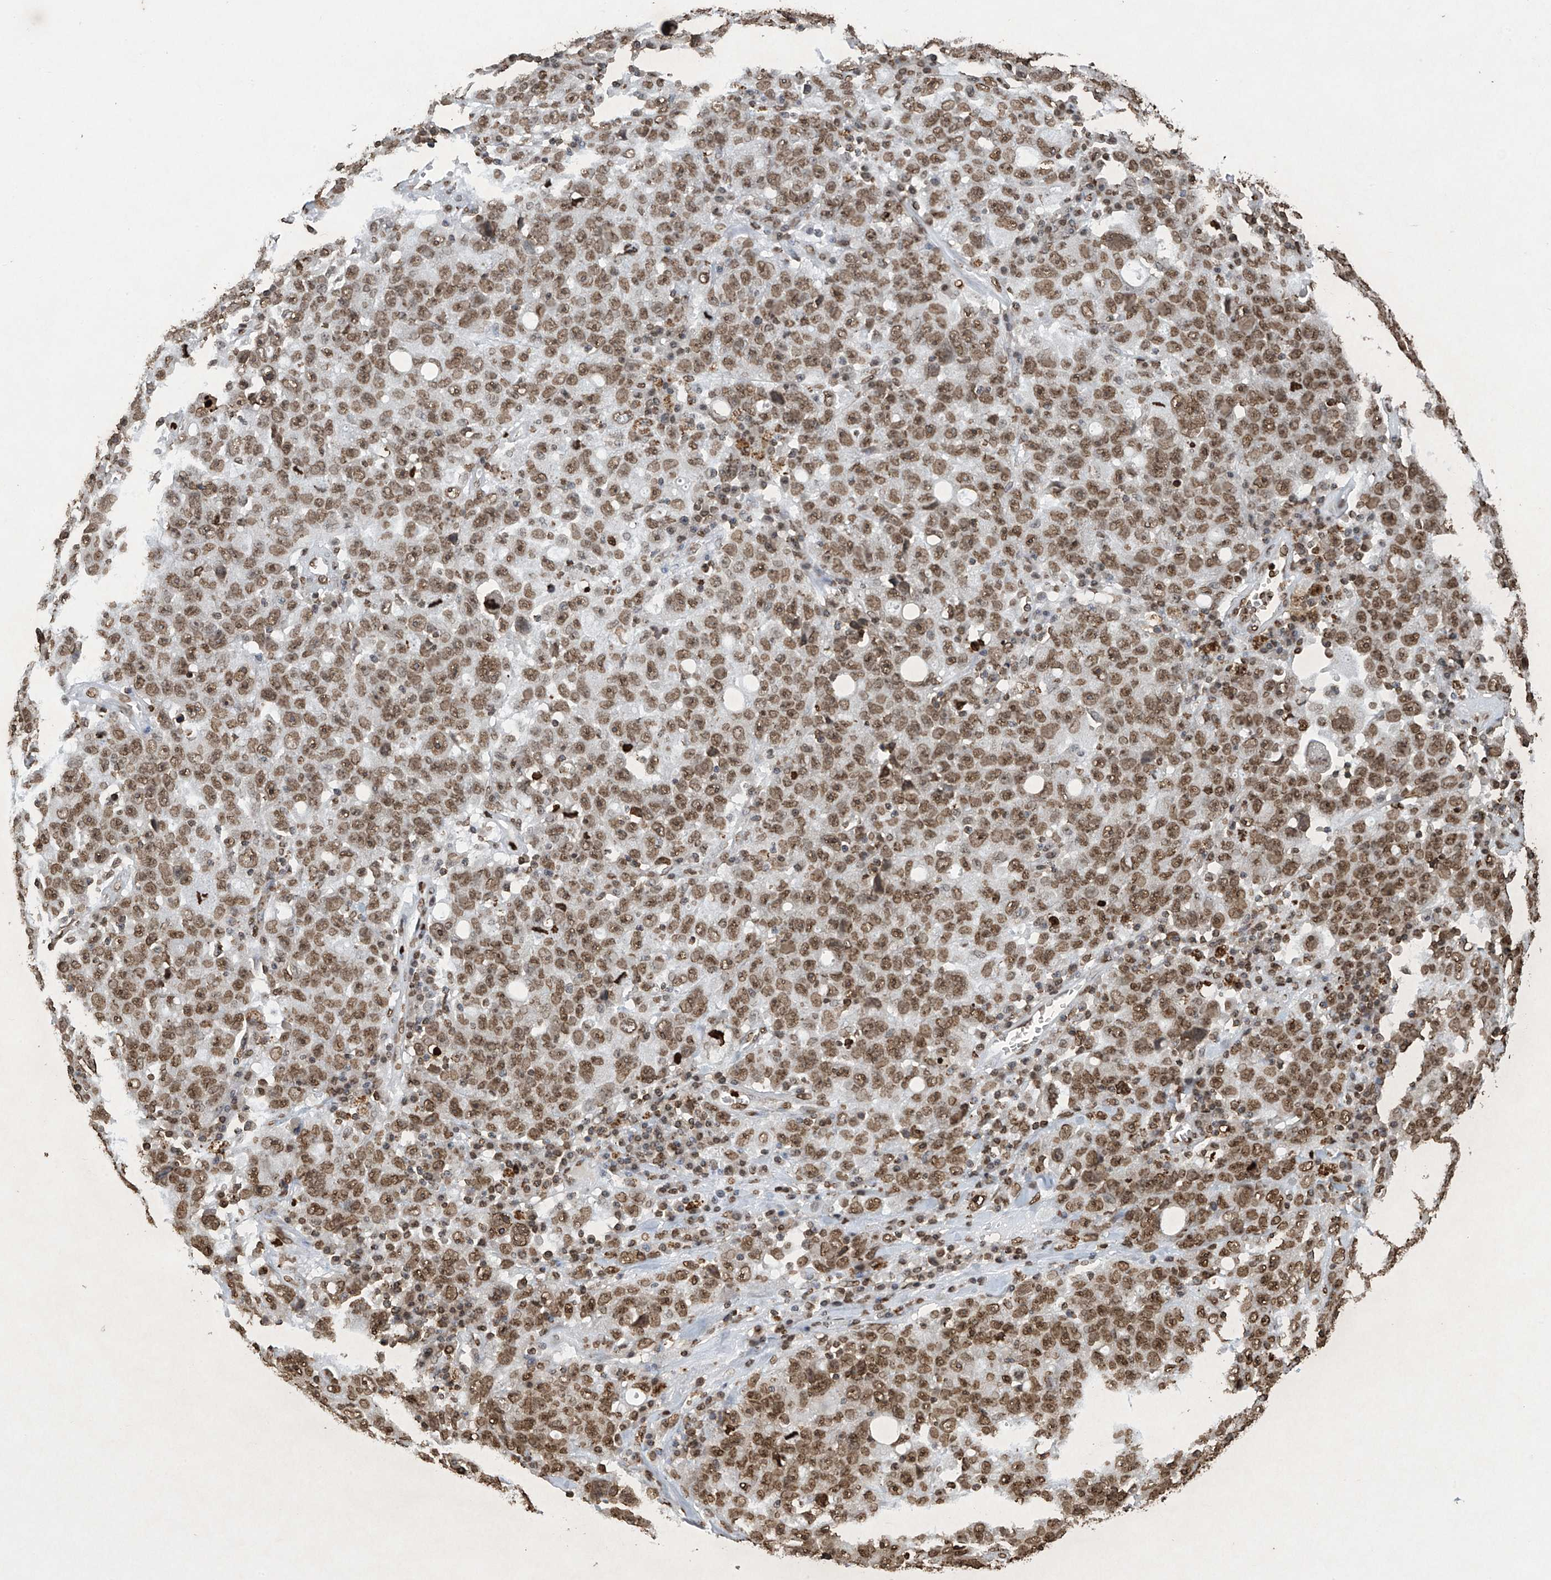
{"staining": {"intensity": "moderate", "quantity": ">75%", "location": "nuclear"}, "tissue": "ovarian cancer", "cell_type": "Tumor cells", "image_type": "cancer", "snomed": [{"axis": "morphology", "description": "Carcinoma, endometroid"}, {"axis": "topography", "description": "Ovary"}], "caption": "IHC micrograph of endometroid carcinoma (ovarian) stained for a protein (brown), which shows medium levels of moderate nuclear staining in about >75% of tumor cells.", "gene": "H3-3A", "patient": {"sex": "female", "age": 62}}